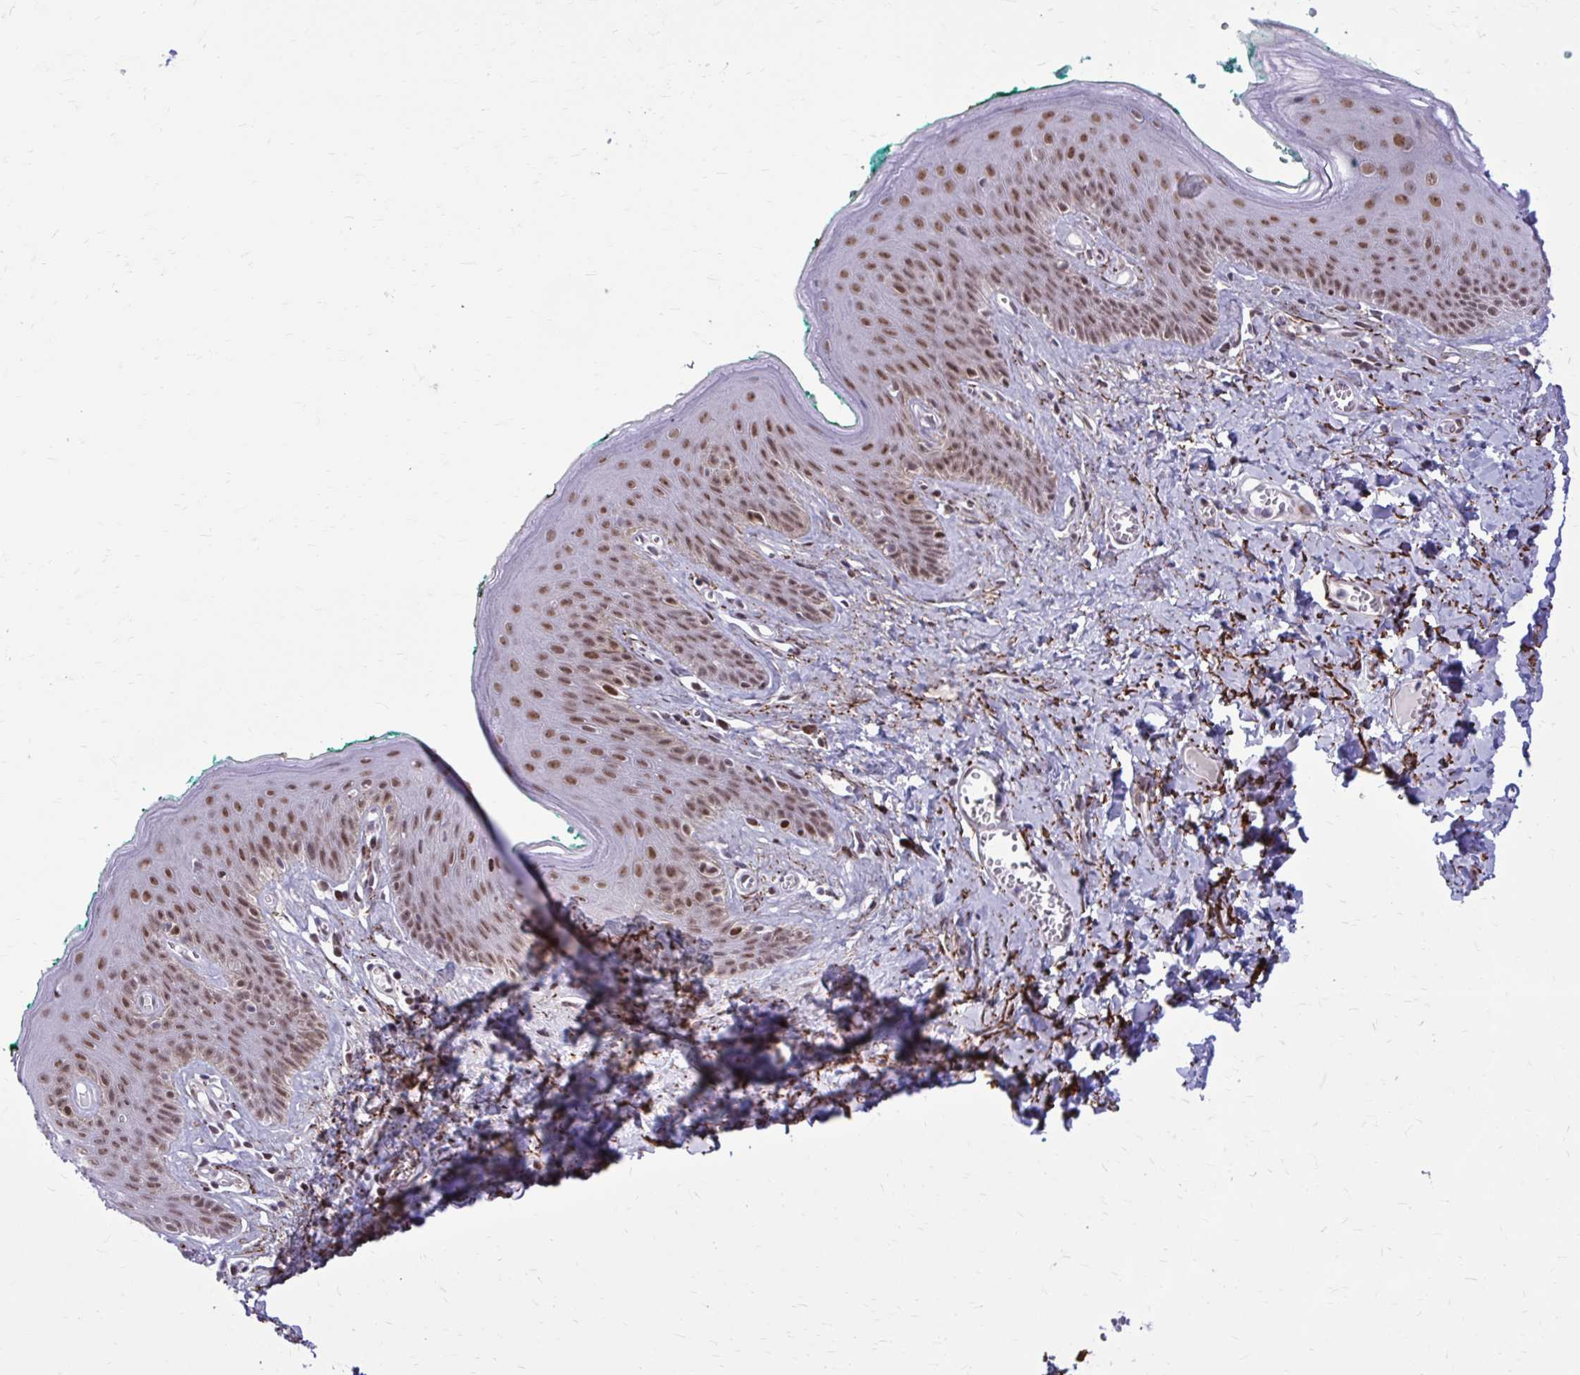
{"staining": {"intensity": "strong", "quantity": ">75%", "location": "nuclear"}, "tissue": "skin", "cell_type": "Epidermal cells", "image_type": "normal", "snomed": [{"axis": "morphology", "description": "Normal tissue, NOS"}, {"axis": "topography", "description": "Vulva"}, {"axis": "topography", "description": "Peripheral nerve tissue"}], "caption": "Protein staining of benign skin displays strong nuclear staining in approximately >75% of epidermal cells.", "gene": "PSME4", "patient": {"sex": "female", "age": 66}}